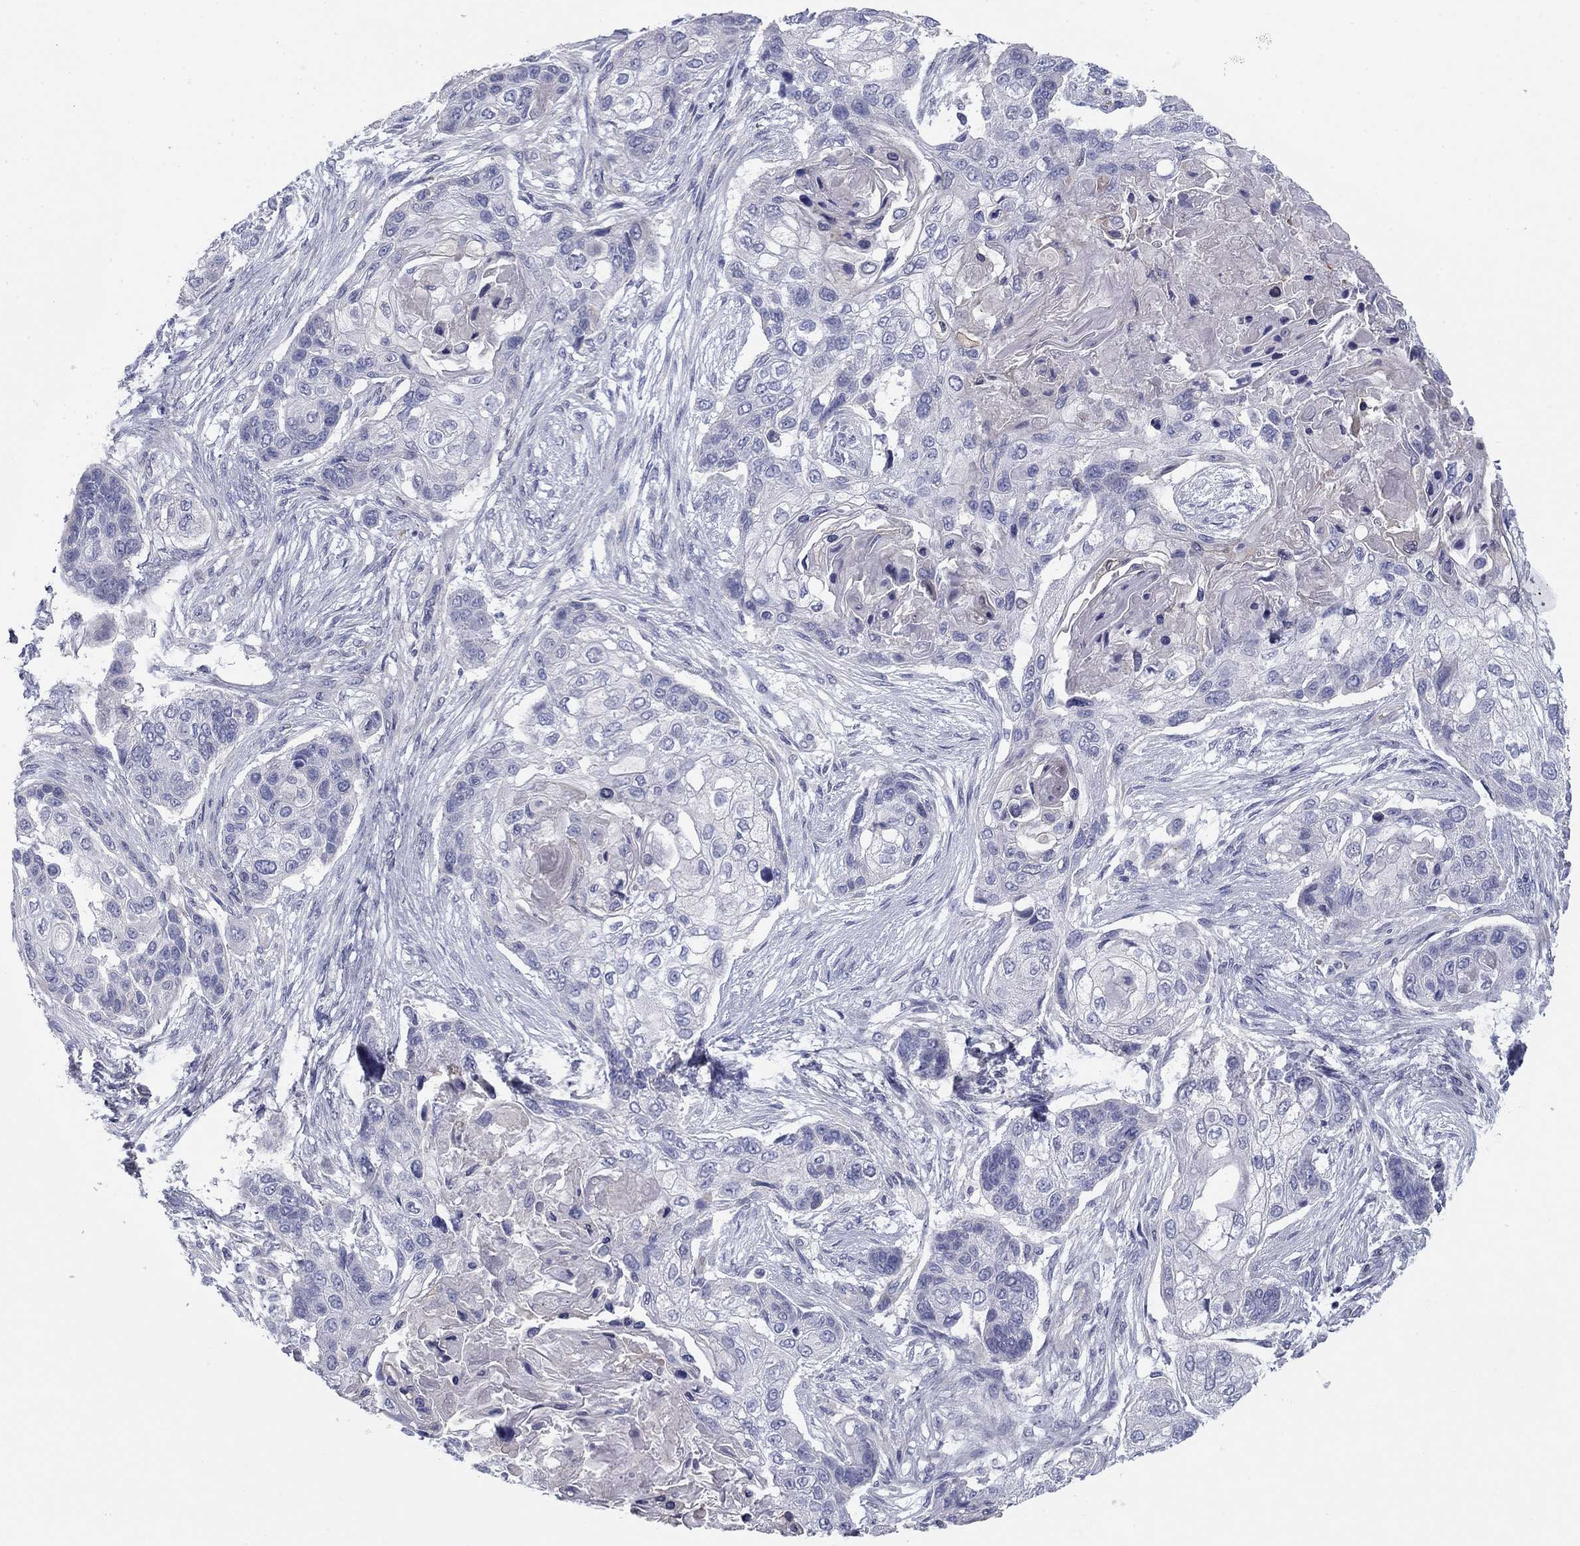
{"staining": {"intensity": "moderate", "quantity": "<25%", "location": "cytoplasmic/membranous"}, "tissue": "lung cancer", "cell_type": "Tumor cells", "image_type": "cancer", "snomed": [{"axis": "morphology", "description": "Squamous cell carcinoma, NOS"}, {"axis": "topography", "description": "Lung"}], "caption": "This photomicrograph exhibits IHC staining of squamous cell carcinoma (lung), with low moderate cytoplasmic/membranous expression in approximately <25% of tumor cells.", "gene": "SEPTIN3", "patient": {"sex": "male", "age": 69}}